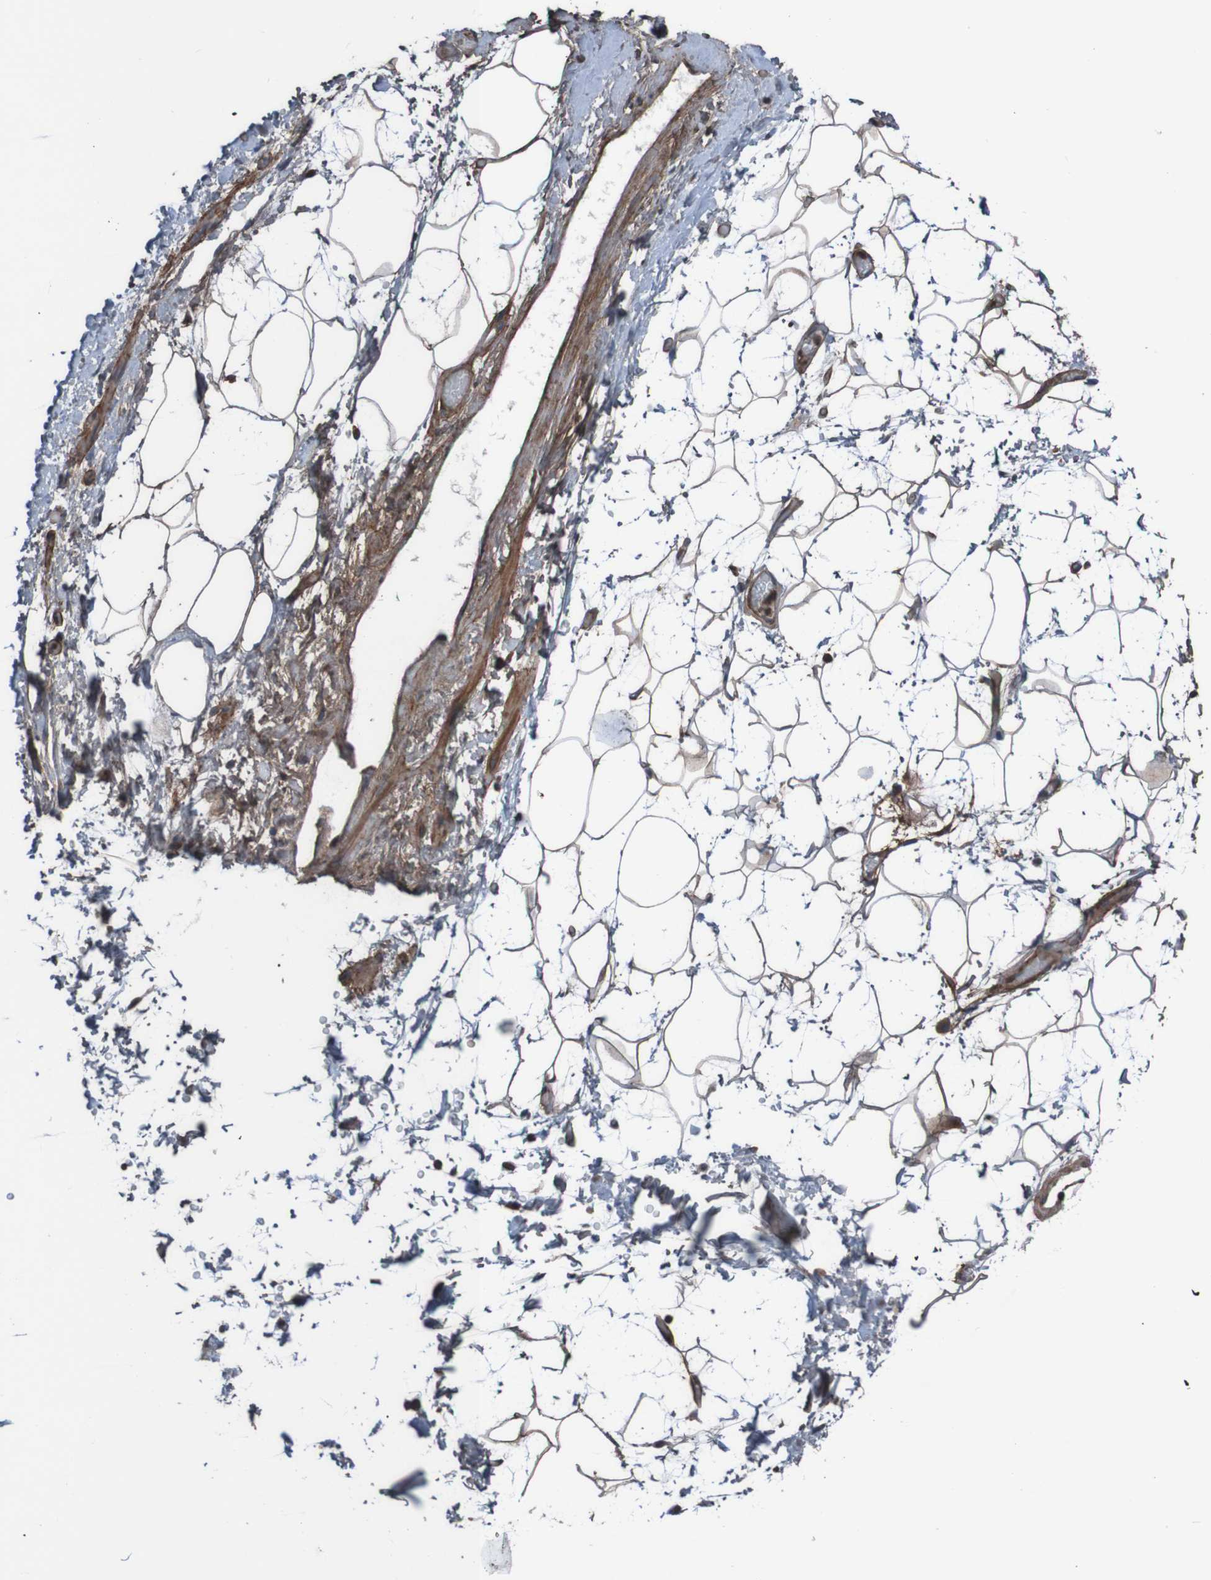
{"staining": {"intensity": "weak", "quantity": ">75%", "location": "cytoplasmic/membranous"}, "tissue": "adipose tissue", "cell_type": "Adipocytes", "image_type": "normal", "snomed": [{"axis": "morphology", "description": "Normal tissue, NOS"}, {"axis": "topography", "description": "Soft tissue"}], "caption": "Brown immunohistochemical staining in unremarkable human adipose tissue exhibits weak cytoplasmic/membranous positivity in about >75% of adipocytes.", "gene": "PDGFB", "patient": {"sex": "male", "age": 72}}